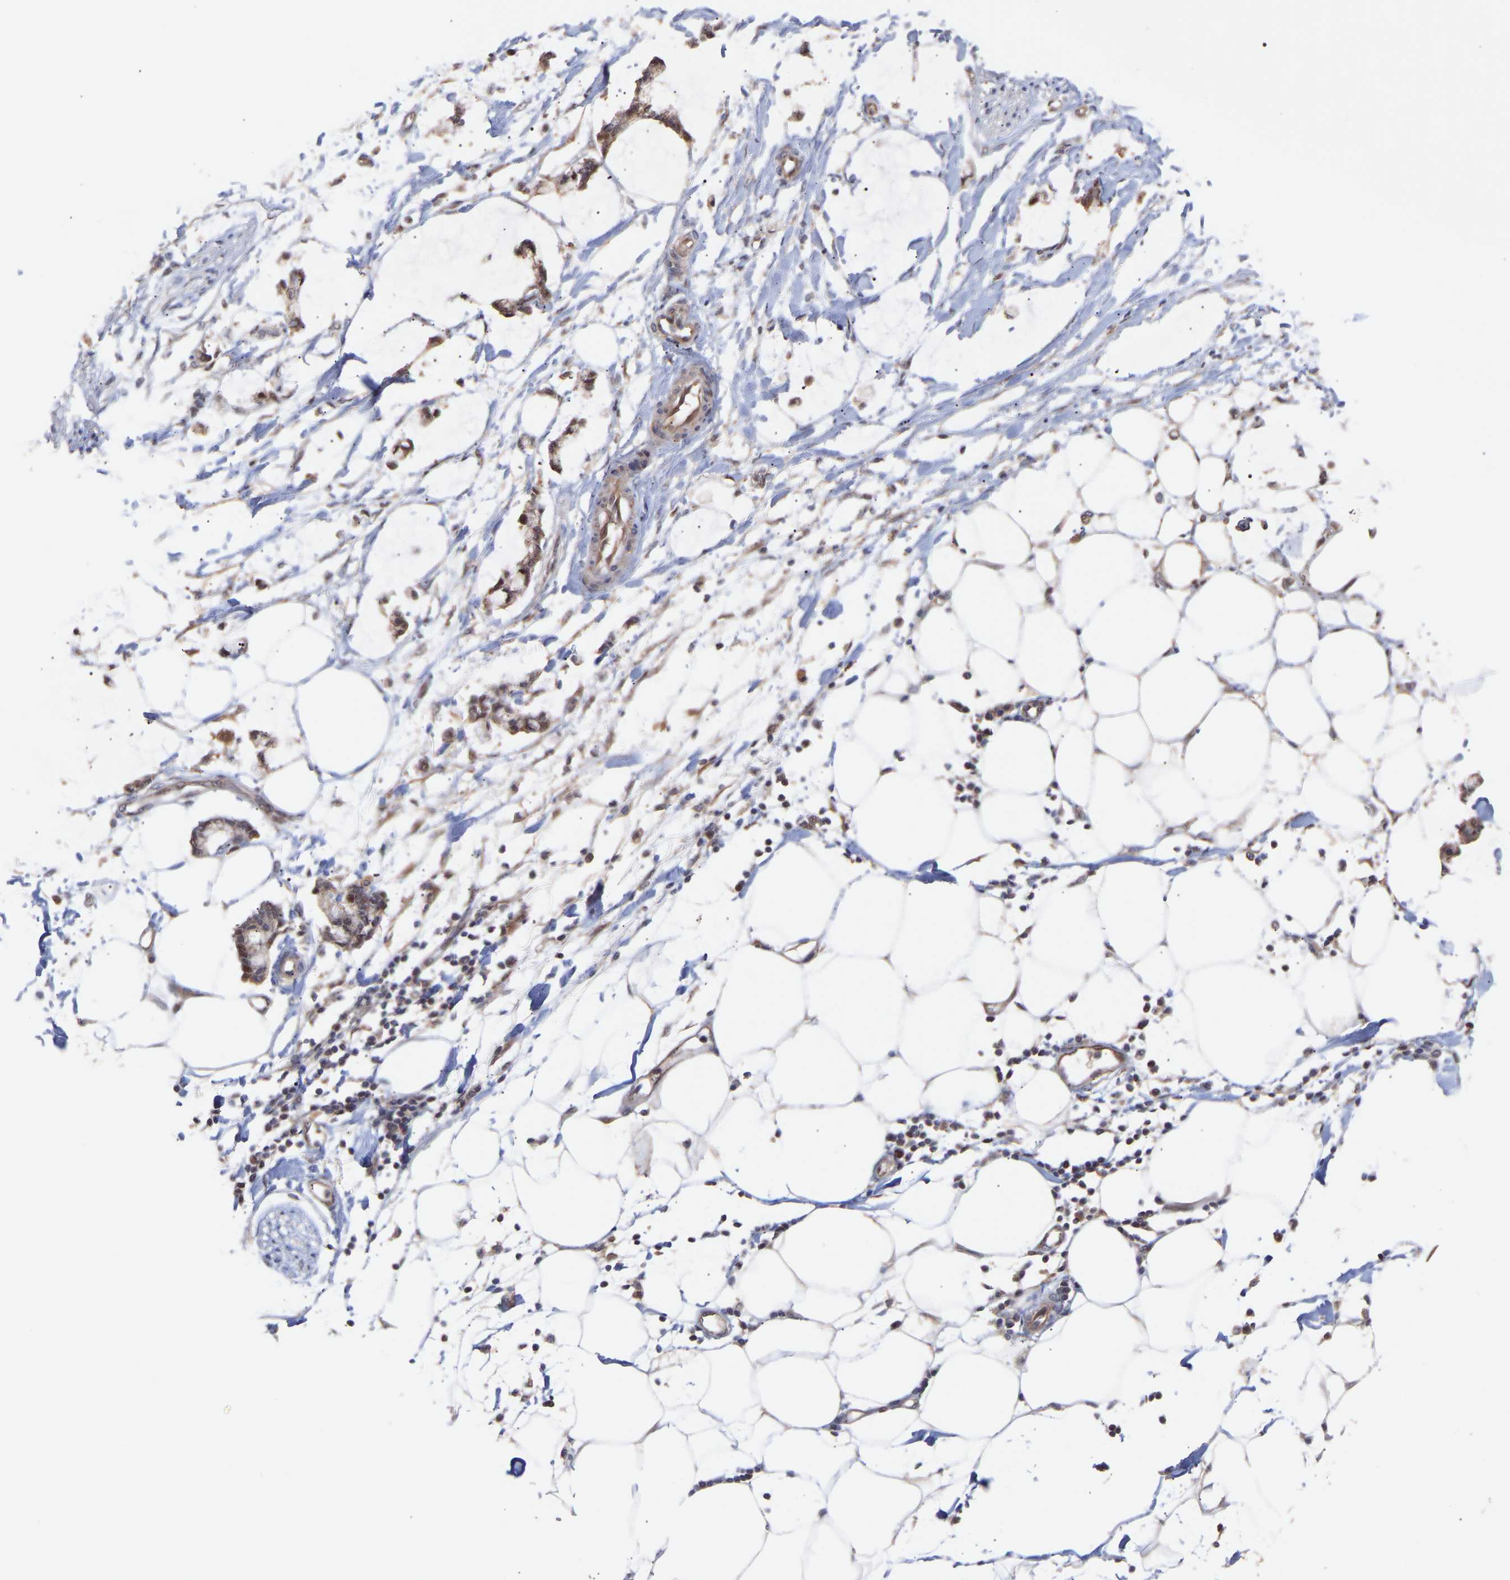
{"staining": {"intensity": "moderate", "quantity": ">75%", "location": "cytoplasmic/membranous"}, "tissue": "adipose tissue", "cell_type": "Adipocytes", "image_type": "normal", "snomed": [{"axis": "morphology", "description": "Normal tissue, NOS"}, {"axis": "morphology", "description": "Adenocarcinoma, NOS"}, {"axis": "topography", "description": "Colon"}, {"axis": "topography", "description": "Peripheral nerve tissue"}], "caption": "IHC photomicrograph of unremarkable human adipose tissue stained for a protein (brown), which displays medium levels of moderate cytoplasmic/membranous expression in approximately >75% of adipocytes.", "gene": "PDLIM5", "patient": {"sex": "male", "age": 14}}